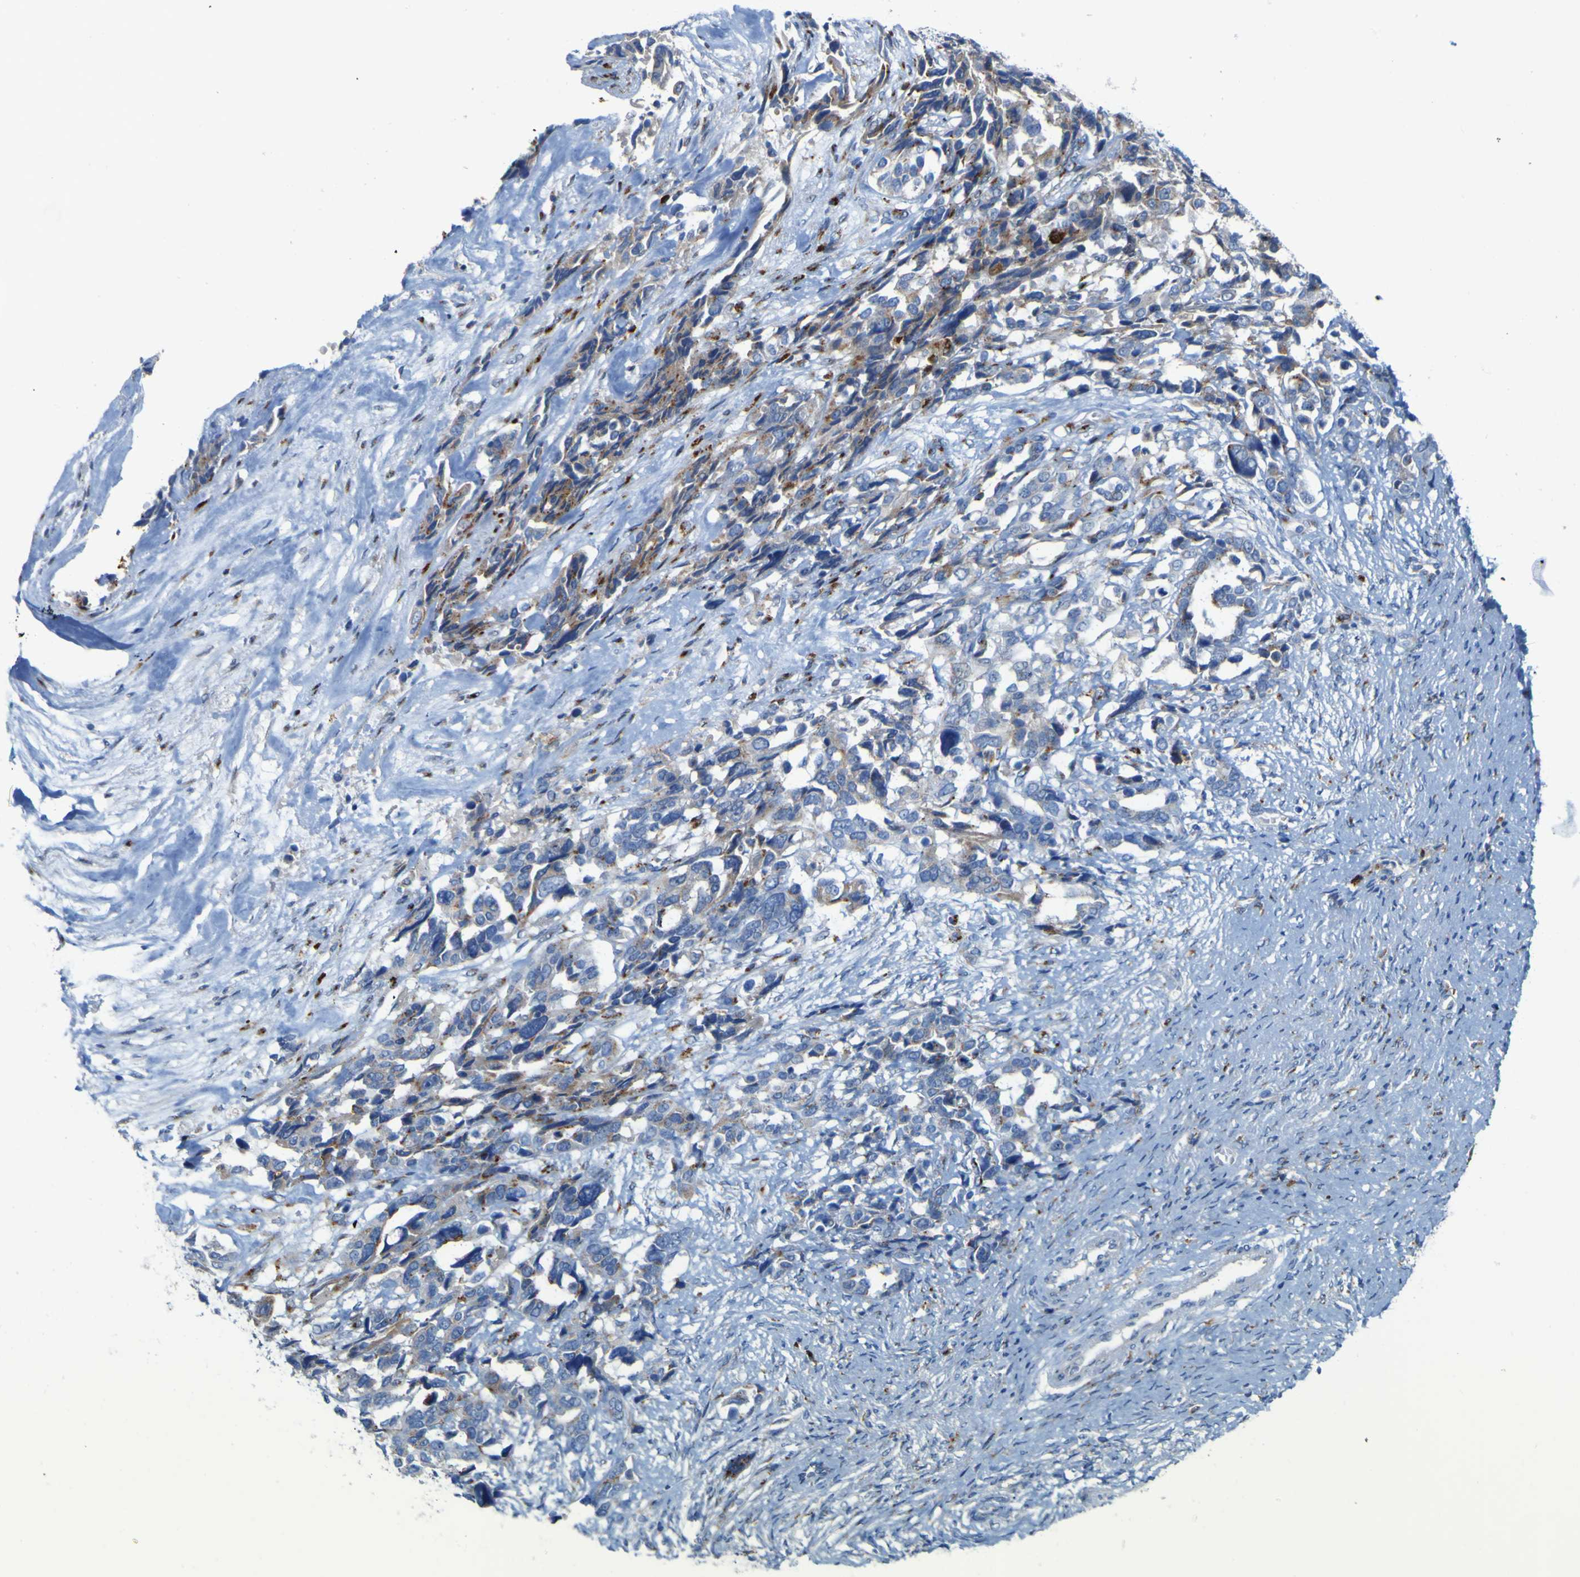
{"staining": {"intensity": "weak", "quantity": "<25%", "location": "cytoplasmic/membranous"}, "tissue": "ovarian cancer", "cell_type": "Tumor cells", "image_type": "cancer", "snomed": [{"axis": "morphology", "description": "Cystadenocarcinoma, serous, NOS"}, {"axis": "topography", "description": "Ovary"}], "caption": "A micrograph of ovarian cancer stained for a protein displays no brown staining in tumor cells.", "gene": "PTPRF", "patient": {"sex": "female", "age": 44}}